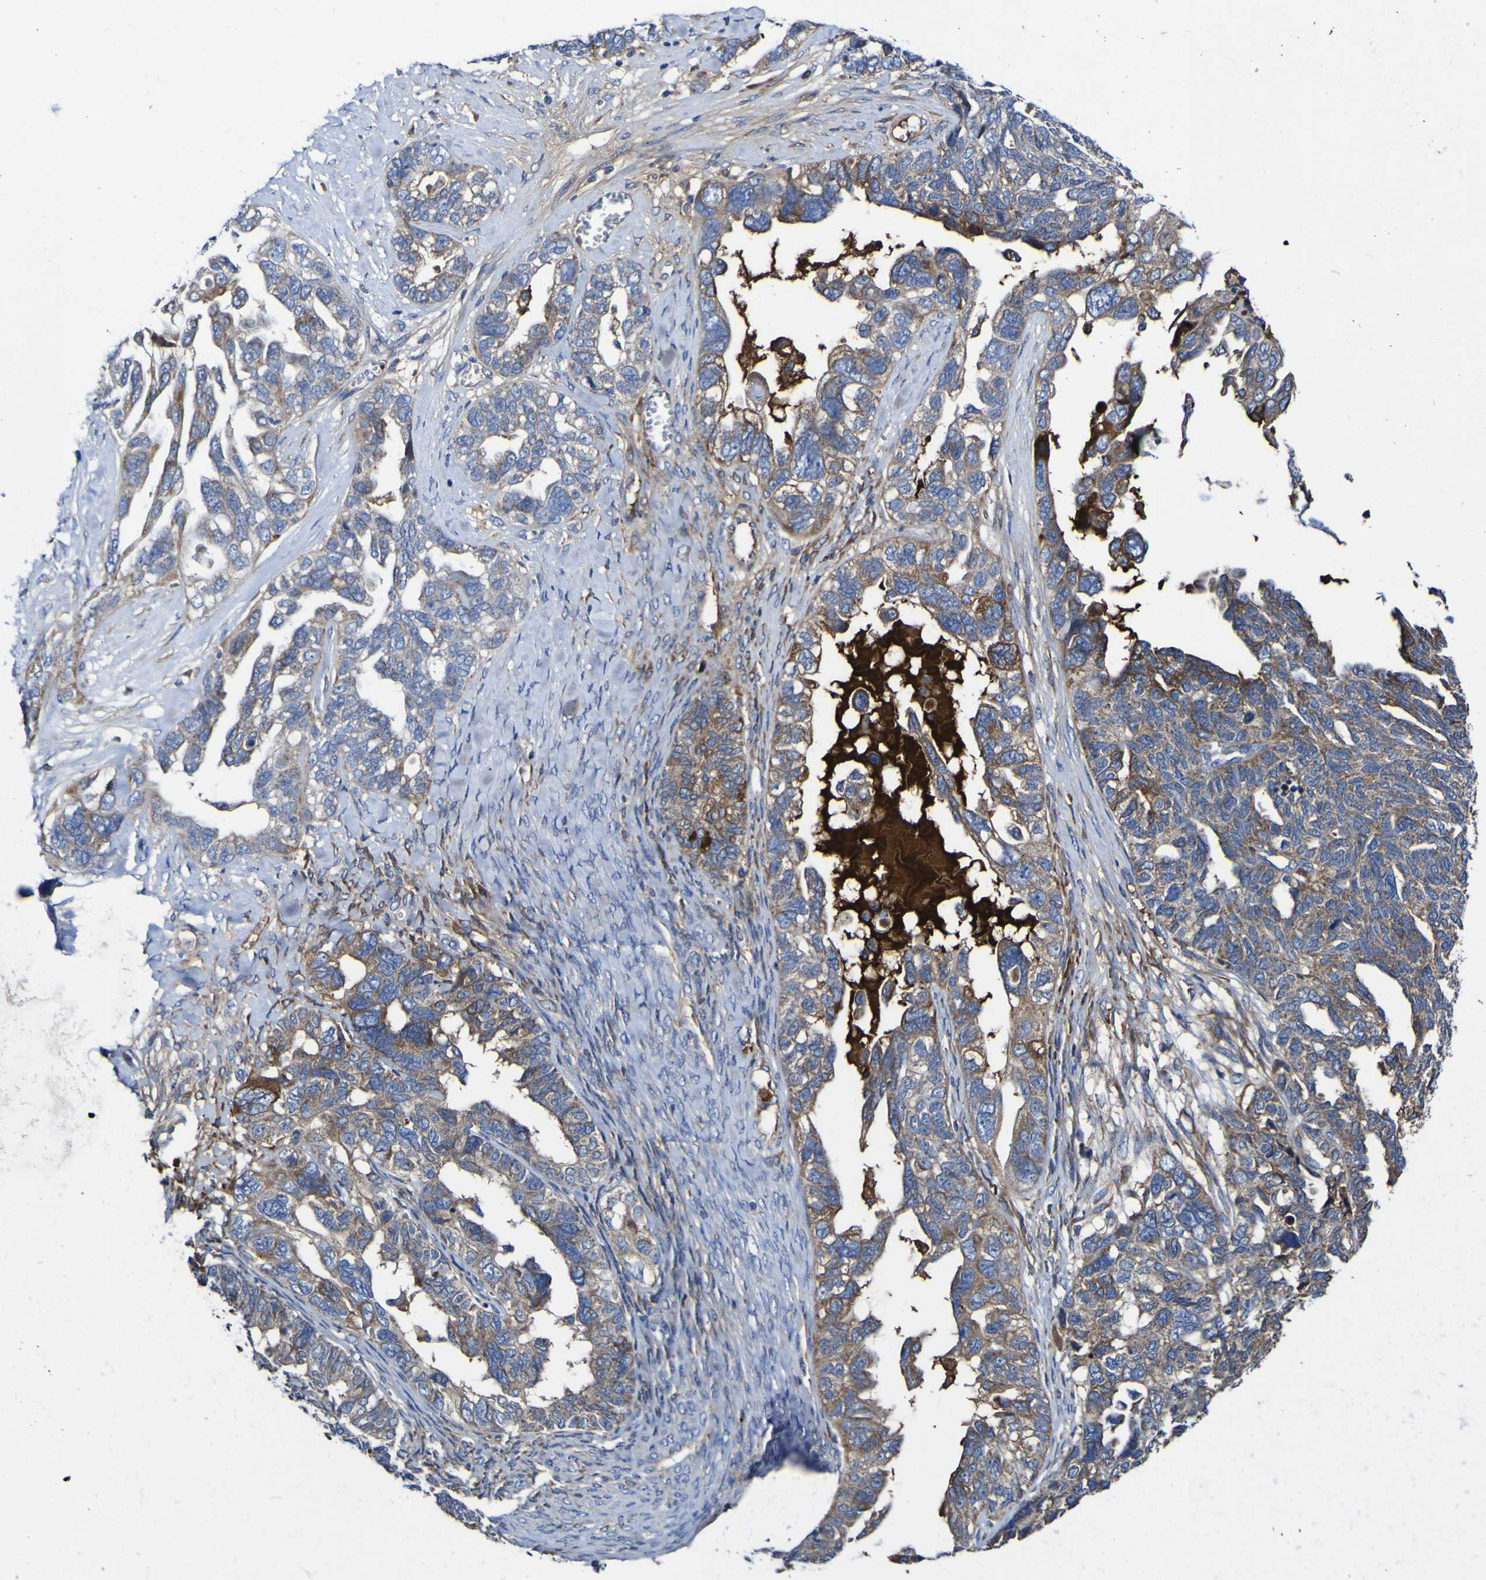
{"staining": {"intensity": "moderate", "quantity": "25%-75%", "location": "cytoplasmic/membranous"}, "tissue": "ovarian cancer", "cell_type": "Tumor cells", "image_type": "cancer", "snomed": [{"axis": "morphology", "description": "Cystadenocarcinoma, serous, NOS"}, {"axis": "topography", "description": "Ovary"}], "caption": "Immunohistochemical staining of human ovarian cancer (serous cystadenocarcinoma) displays medium levels of moderate cytoplasmic/membranous protein positivity in about 25%-75% of tumor cells.", "gene": "CCDC90B", "patient": {"sex": "female", "age": 79}}